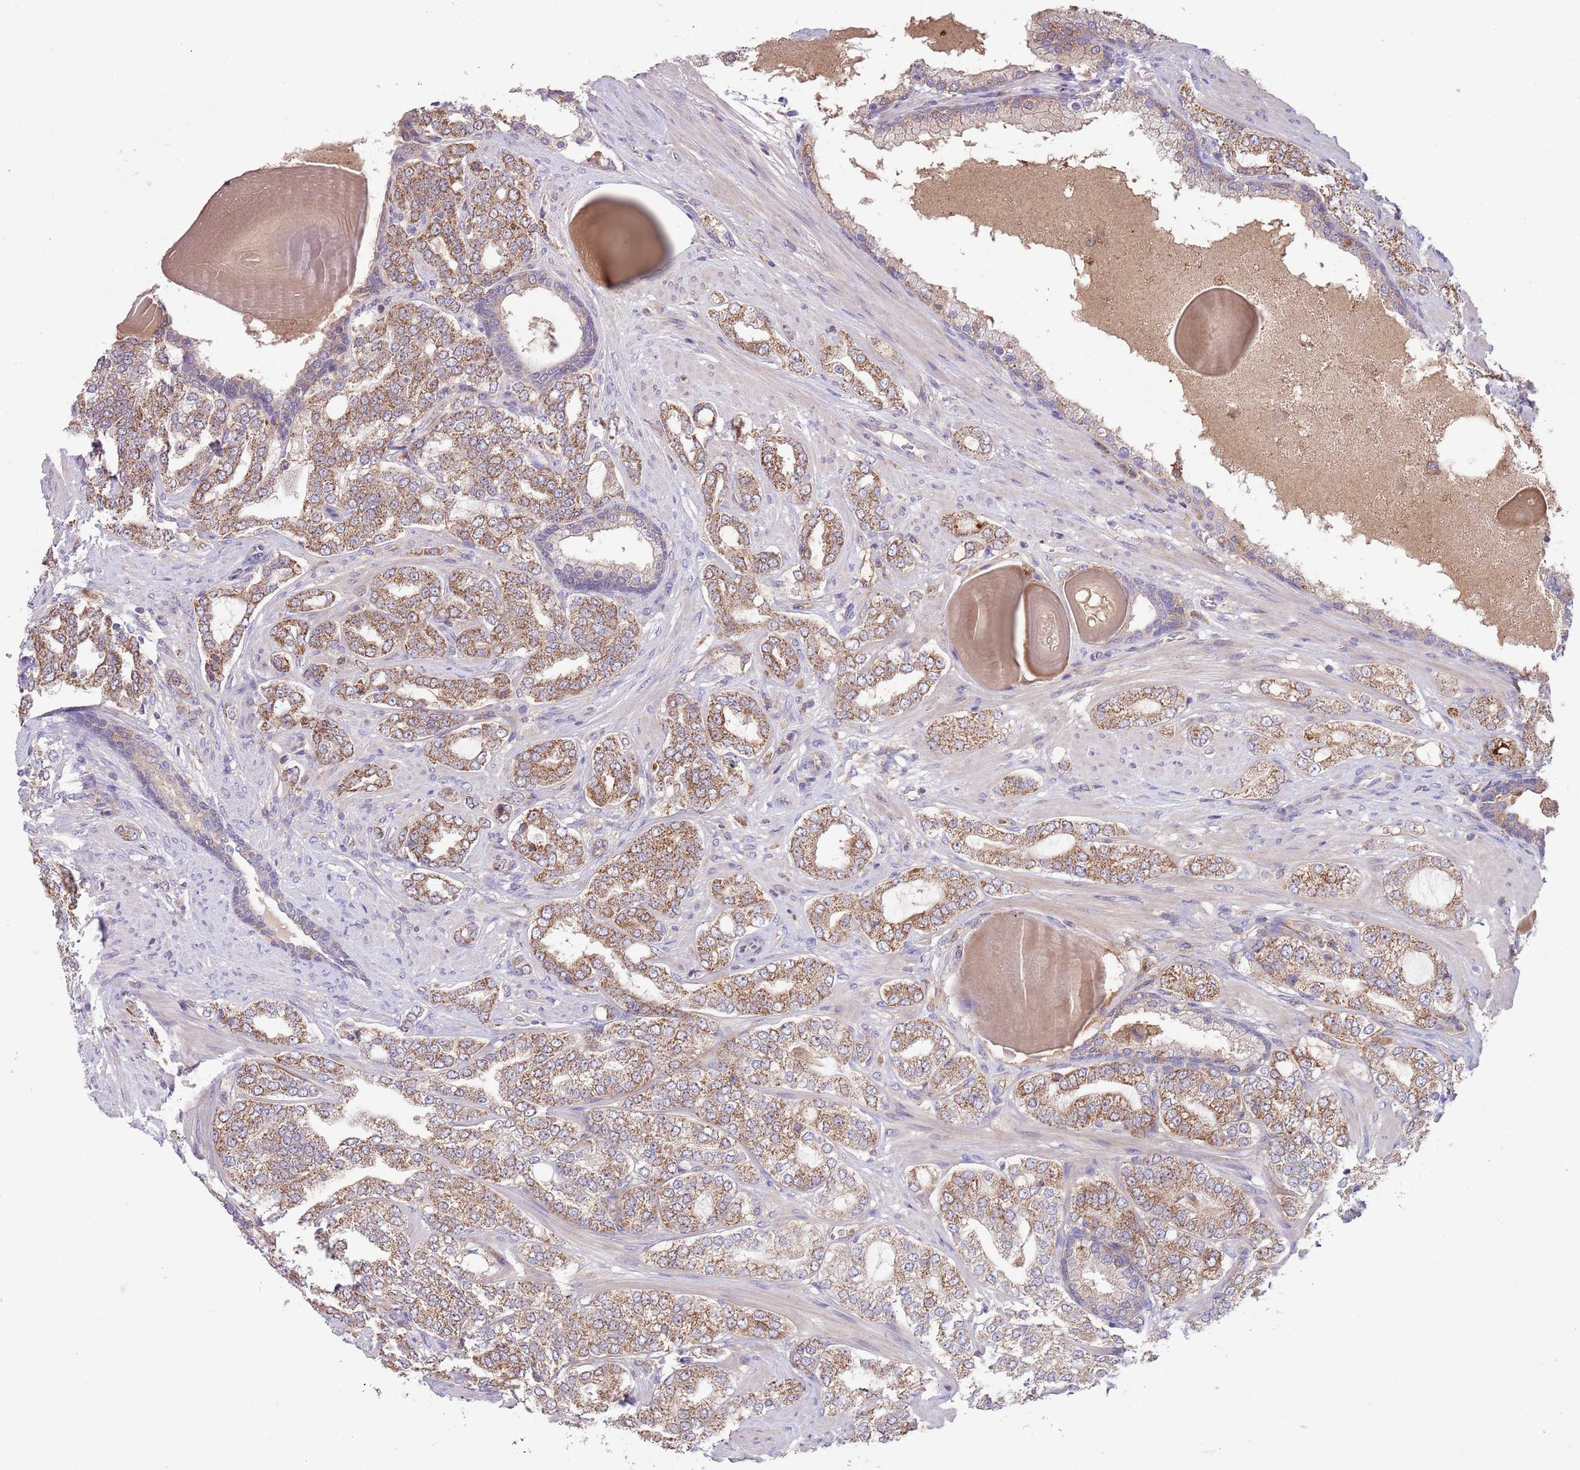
{"staining": {"intensity": "moderate", "quantity": ">75%", "location": "cytoplasmic/membranous"}, "tissue": "prostate cancer", "cell_type": "Tumor cells", "image_type": "cancer", "snomed": [{"axis": "morphology", "description": "Adenocarcinoma, High grade"}, {"axis": "topography", "description": "Prostate"}], "caption": "Prostate cancer stained with a protein marker shows moderate staining in tumor cells.", "gene": "DDT", "patient": {"sex": "male", "age": 64}}